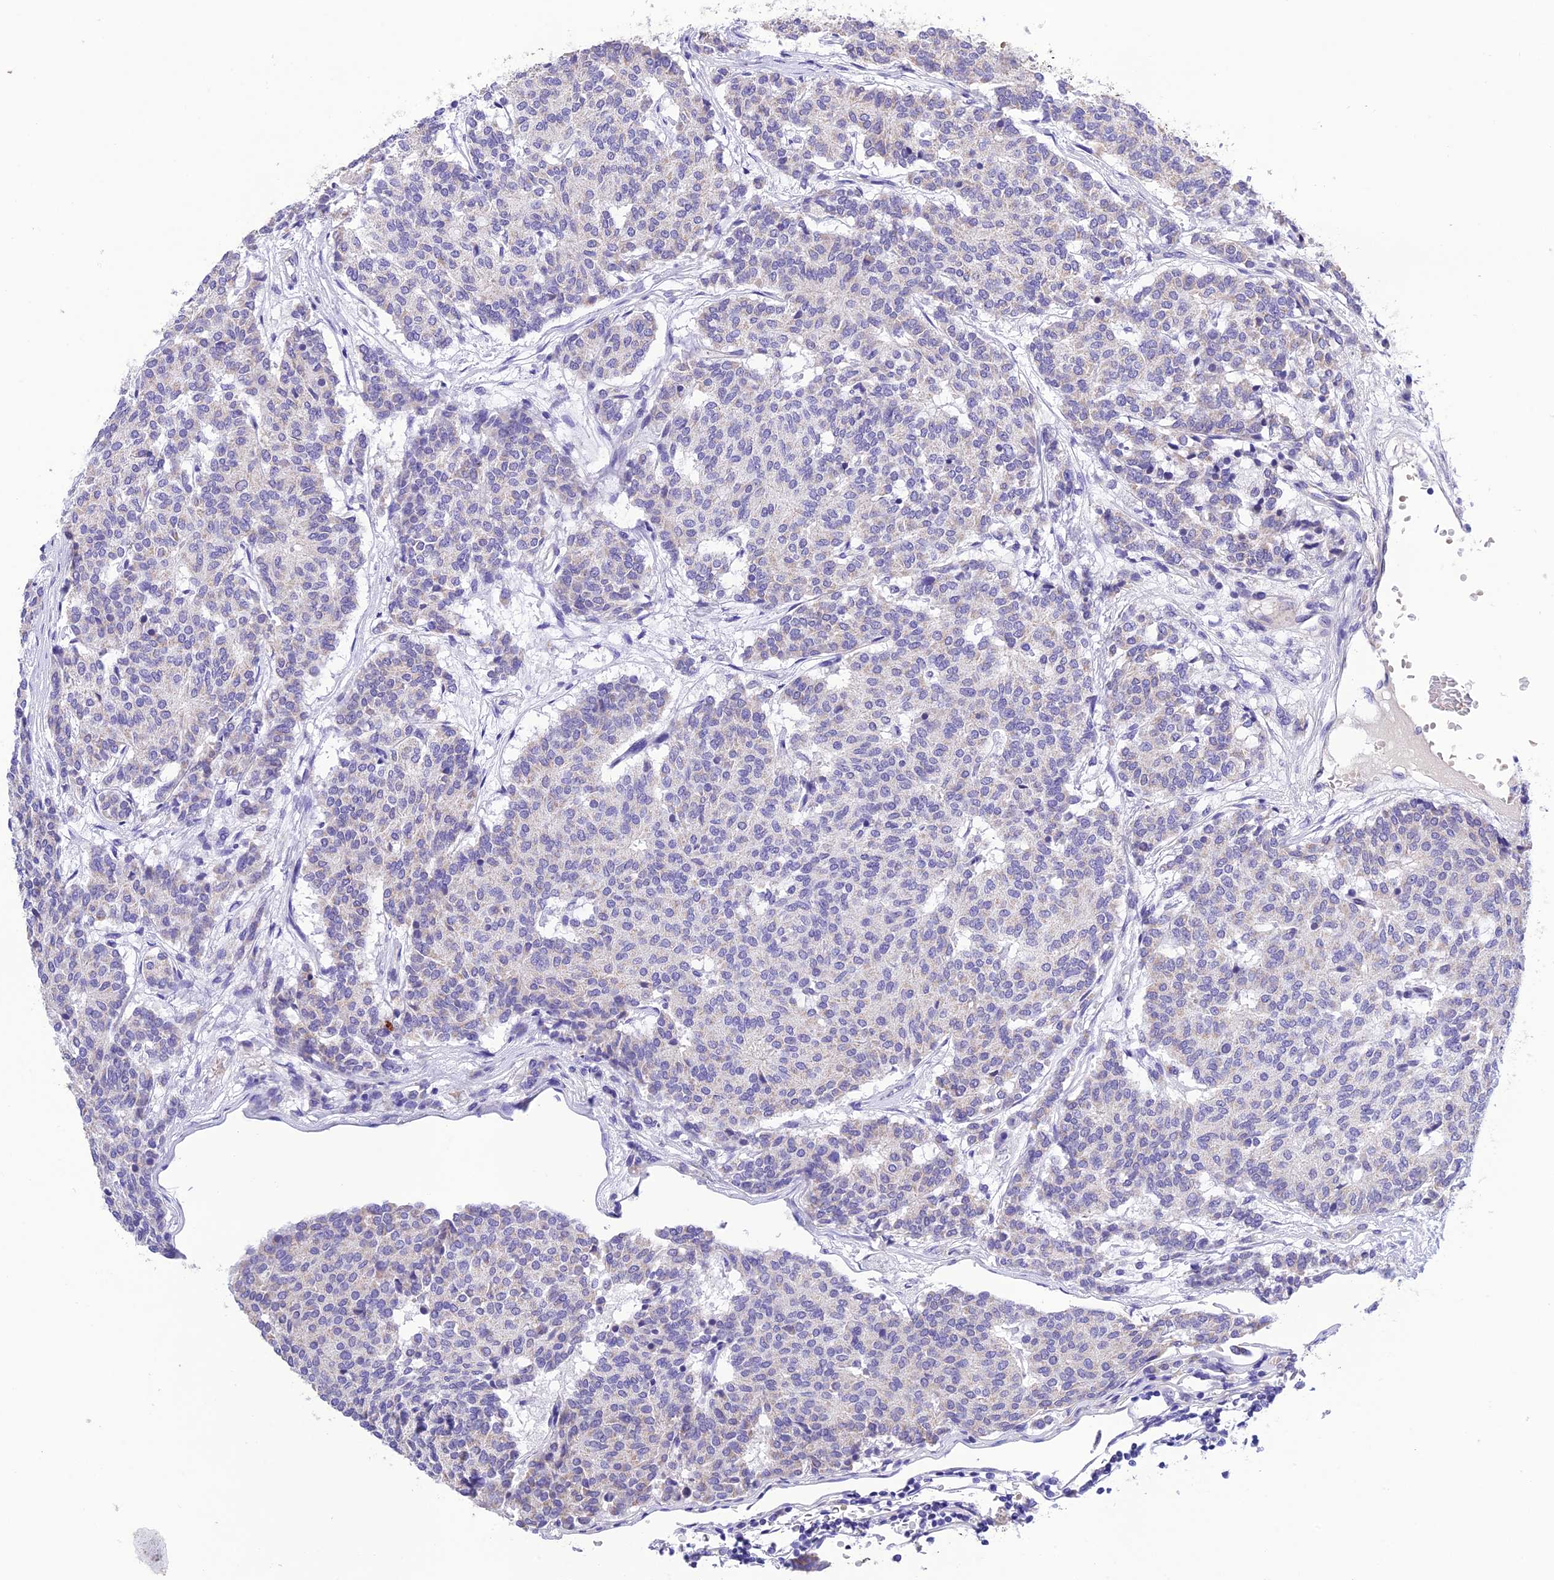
{"staining": {"intensity": "negative", "quantity": "none", "location": "none"}, "tissue": "carcinoid", "cell_type": "Tumor cells", "image_type": "cancer", "snomed": [{"axis": "morphology", "description": "Carcinoid, malignant, NOS"}, {"axis": "topography", "description": "Pancreas"}], "caption": "Carcinoid stained for a protein using immunohistochemistry (IHC) exhibits no positivity tumor cells.", "gene": "MS4A5", "patient": {"sex": "female", "age": 54}}